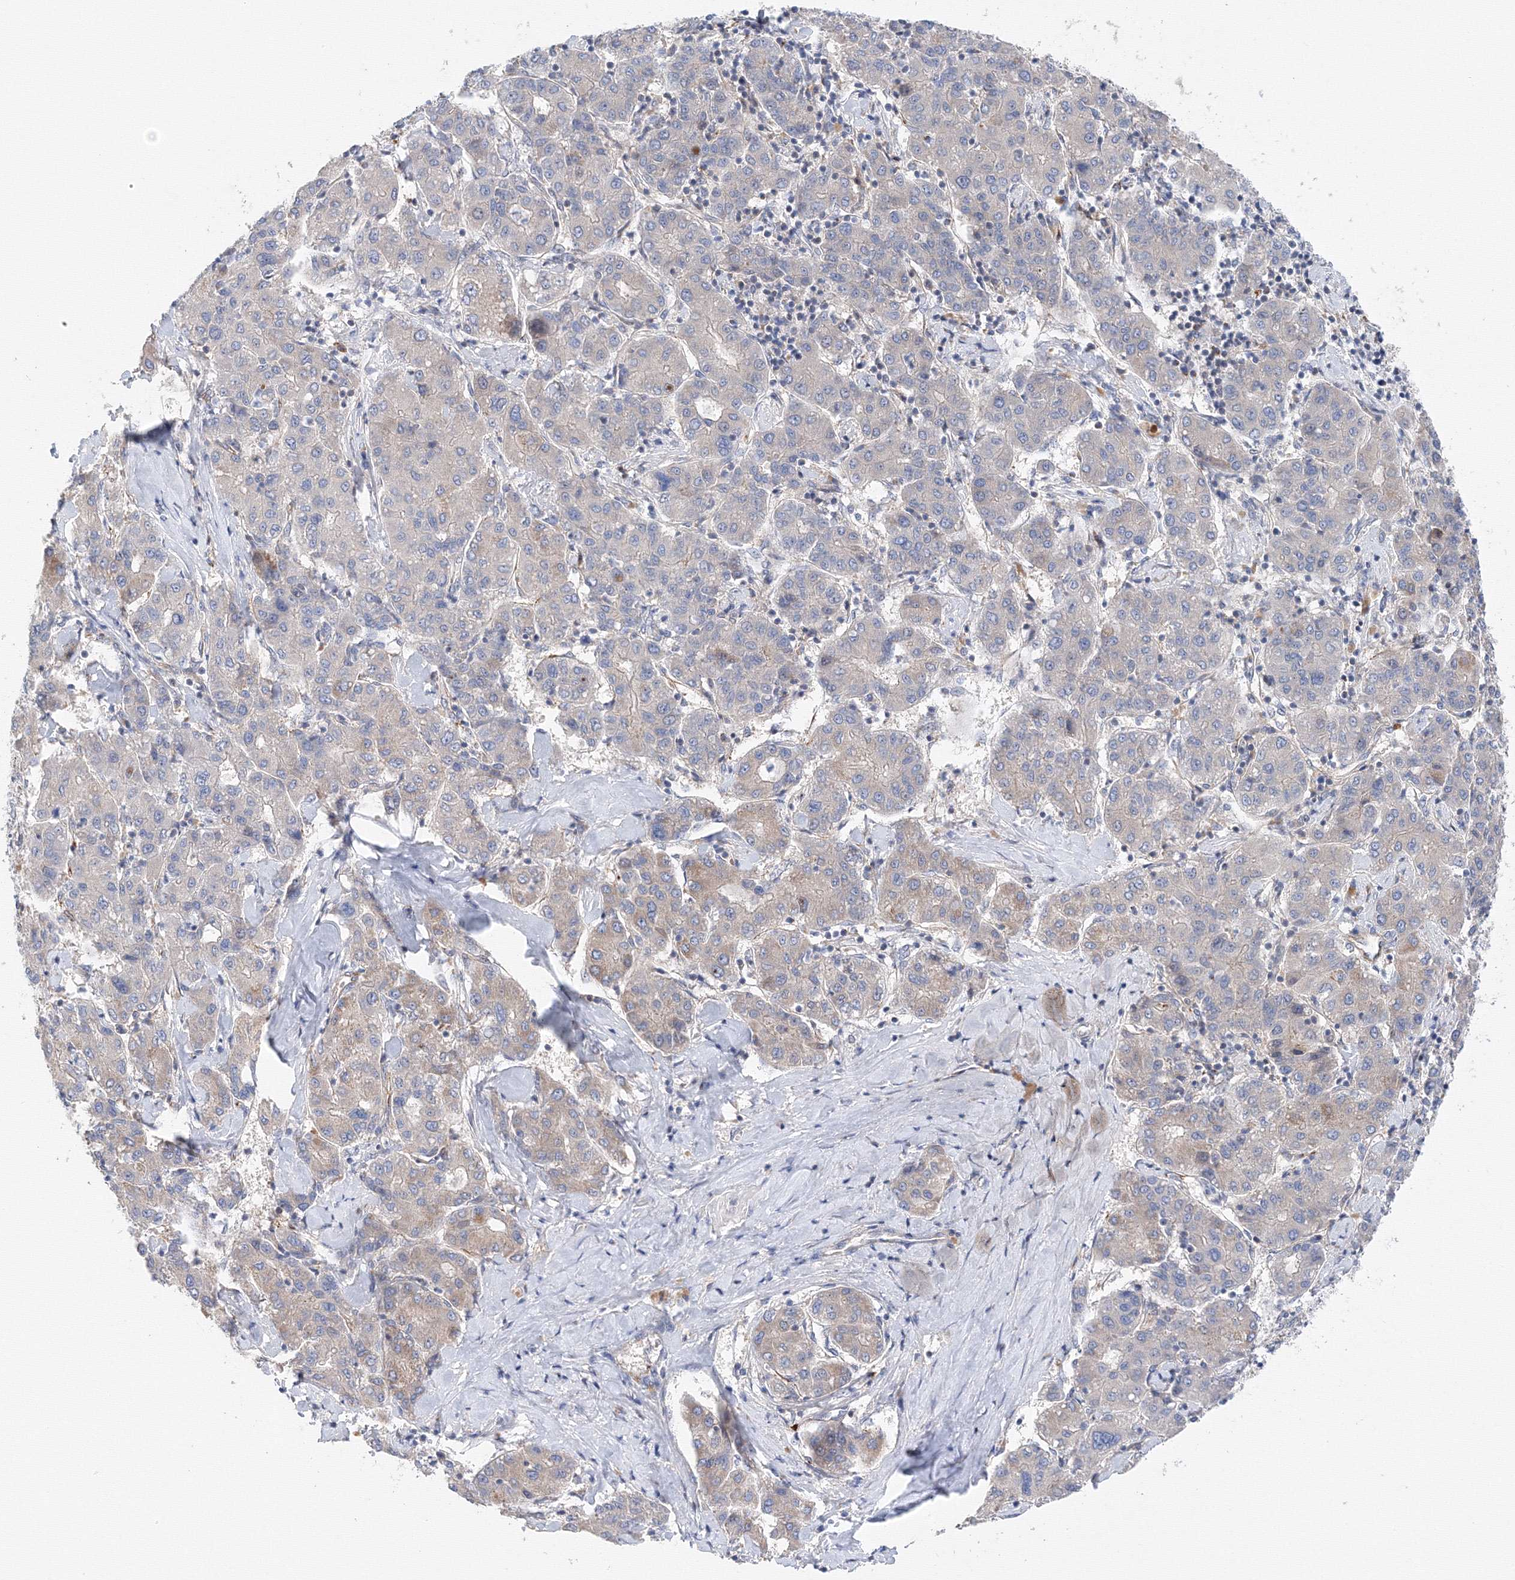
{"staining": {"intensity": "weak", "quantity": "<25%", "location": "cytoplasmic/membranous"}, "tissue": "liver cancer", "cell_type": "Tumor cells", "image_type": "cancer", "snomed": [{"axis": "morphology", "description": "Carcinoma, Hepatocellular, NOS"}, {"axis": "topography", "description": "Liver"}], "caption": "Tumor cells are negative for brown protein staining in liver cancer (hepatocellular carcinoma).", "gene": "DIS3L2", "patient": {"sex": "male", "age": 65}}